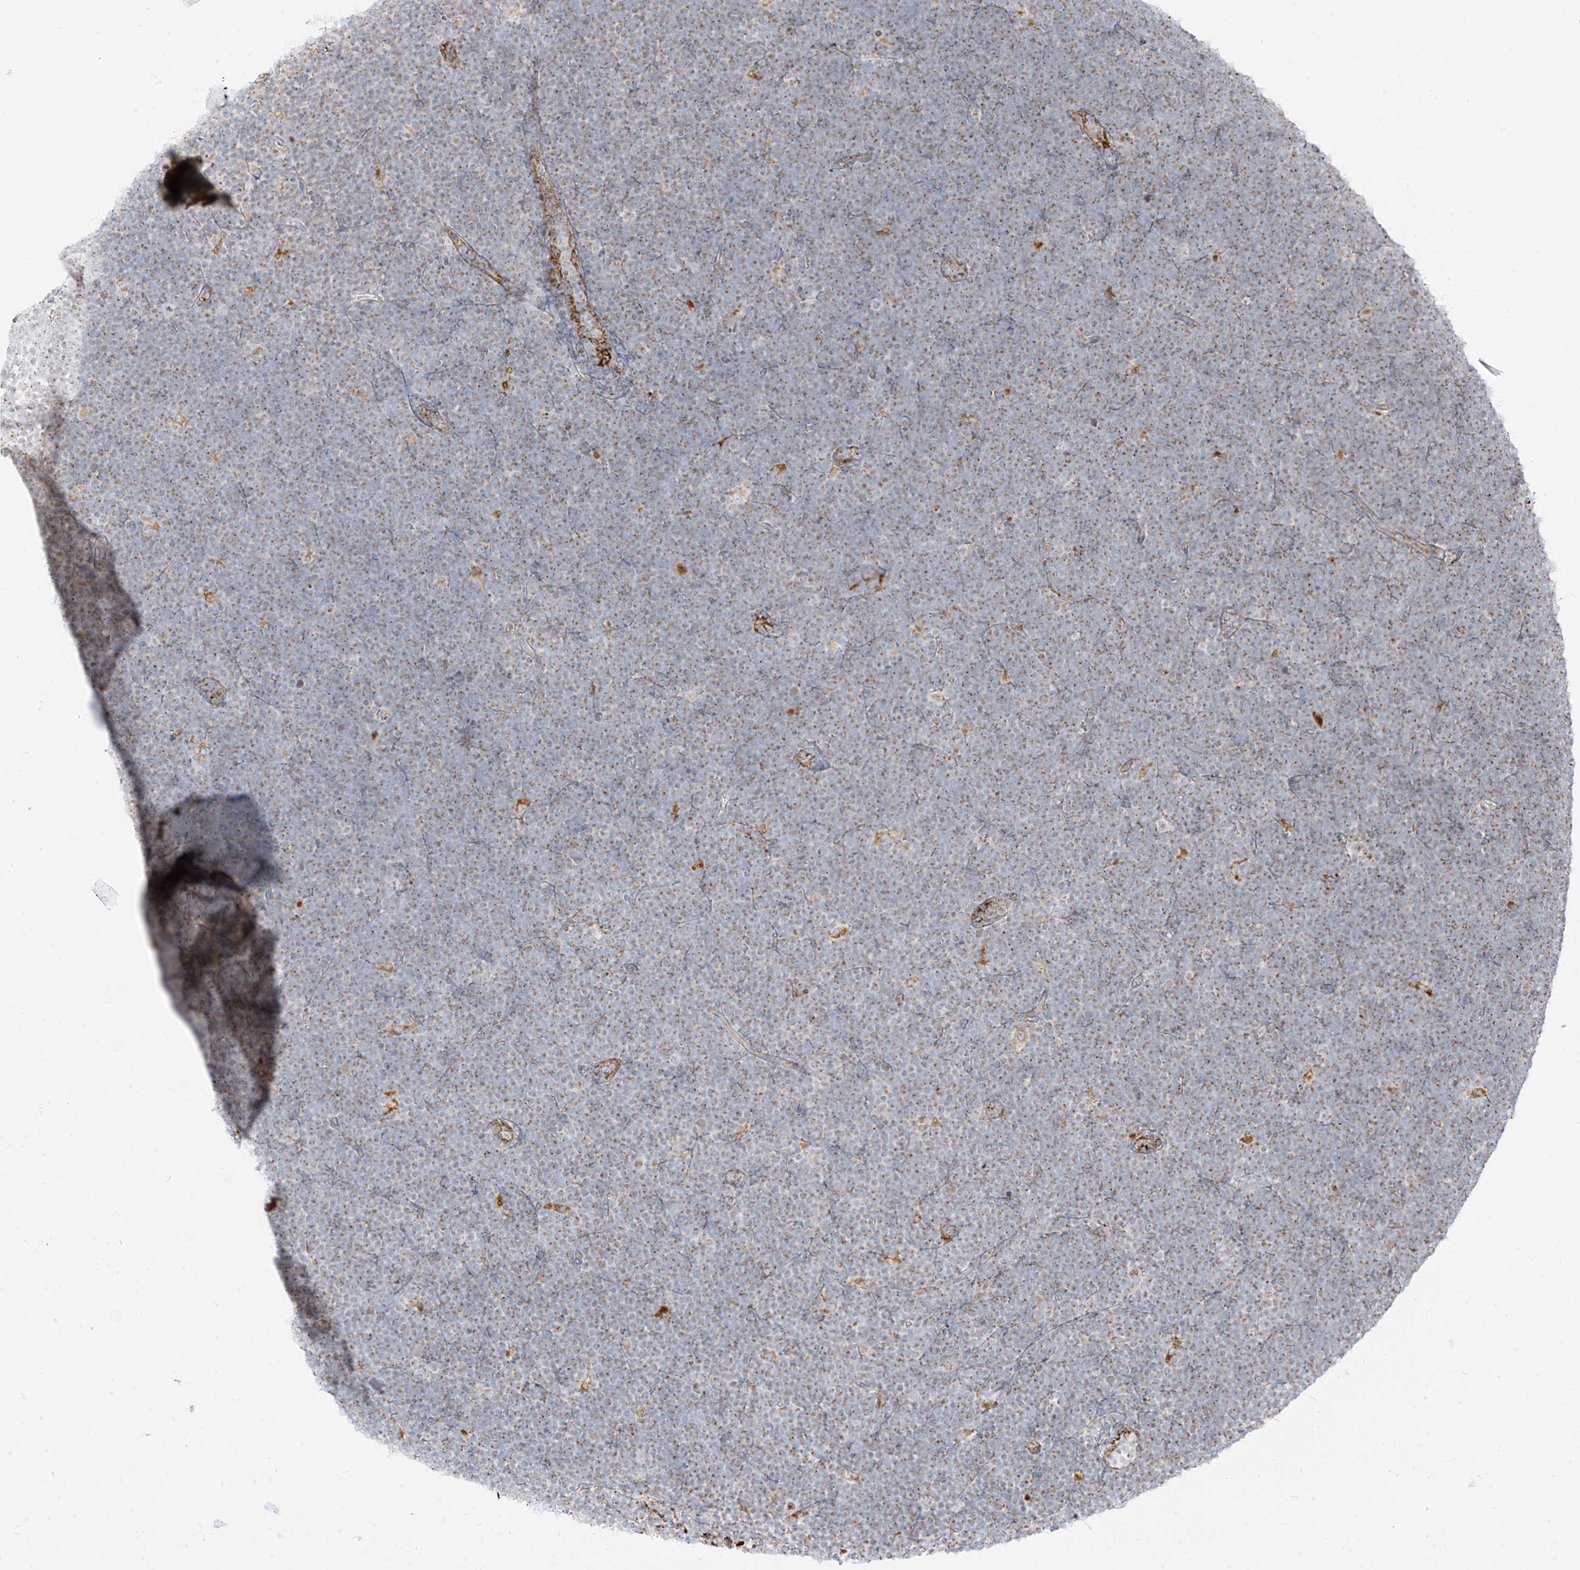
{"staining": {"intensity": "weak", "quantity": ">75%", "location": "cytoplasmic/membranous"}, "tissue": "lymphoma", "cell_type": "Tumor cells", "image_type": "cancer", "snomed": [{"axis": "morphology", "description": "Malignant lymphoma, non-Hodgkin's type, High grade"}, {"axis": "topography", "description": "Lymph node"}], "caption": "There is low levels of weak cytoplasmic/membranous expression in tumor cells of lymphoma, as demonstrated by immunohistochemical staining (brown color).", "gene": "SLC35F6", "patient": {"sex": "male", "age": 13}}